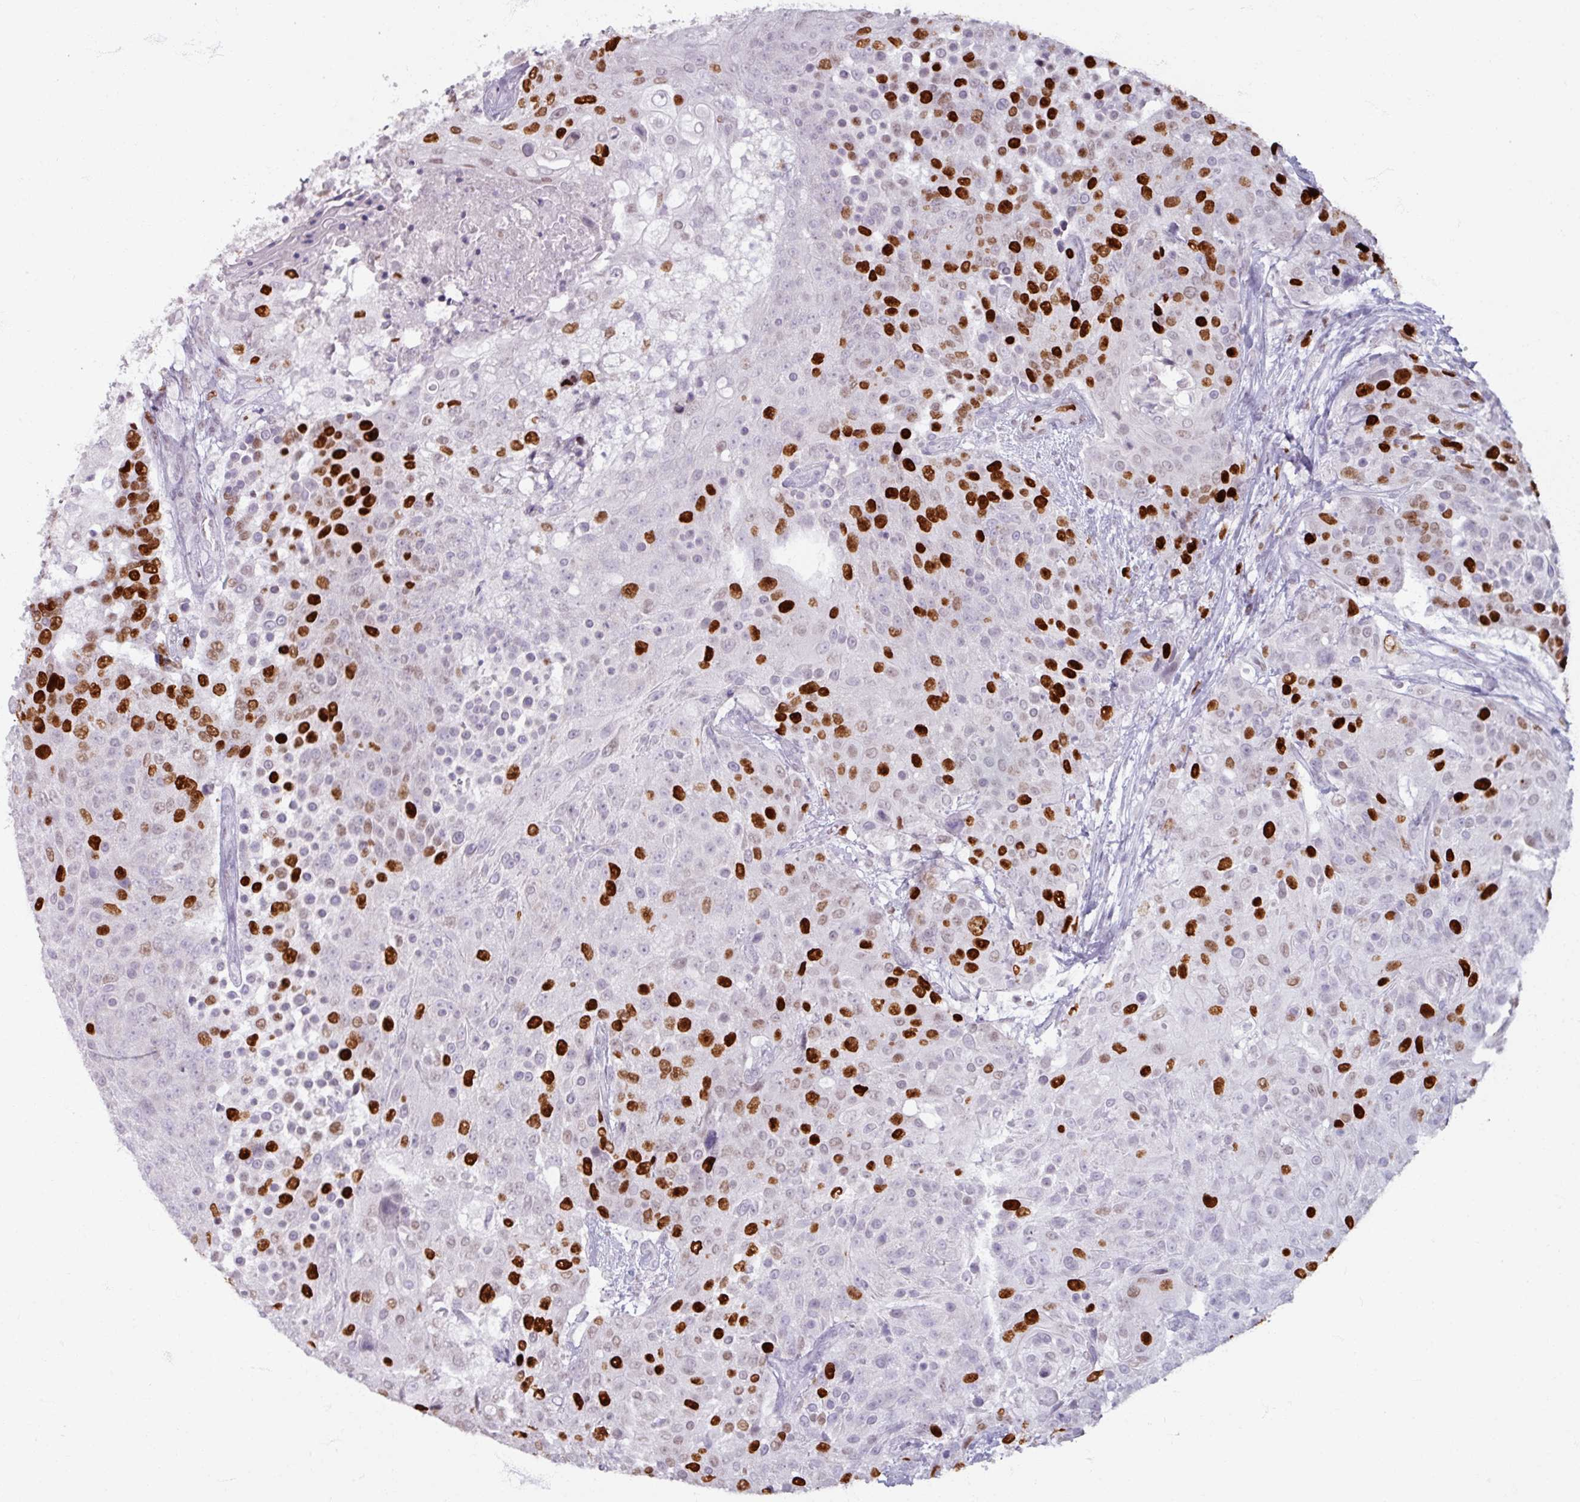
{"staining": {"intensity": "strong", "quantity": "25%-75%", "location": "nuclear"}, "tissue": "urothelial cancer", "cell_type": "Tumor cells", "image_type": "cancer", "snomed": [{"axis": "morphology", "description": "Urothelial carcinoma, High grade"}, {"axis": "topography", "description": "Urinary bladder"}], "caption": "Immunohistochemical staining of human urothelial carcinoma (high-grade) demonstrates strong nuclear protein positivity in approximately 25%-75% of tumor cells.", "gene": "ATAD2", "patient": {"sex": "female", "age": 63}}